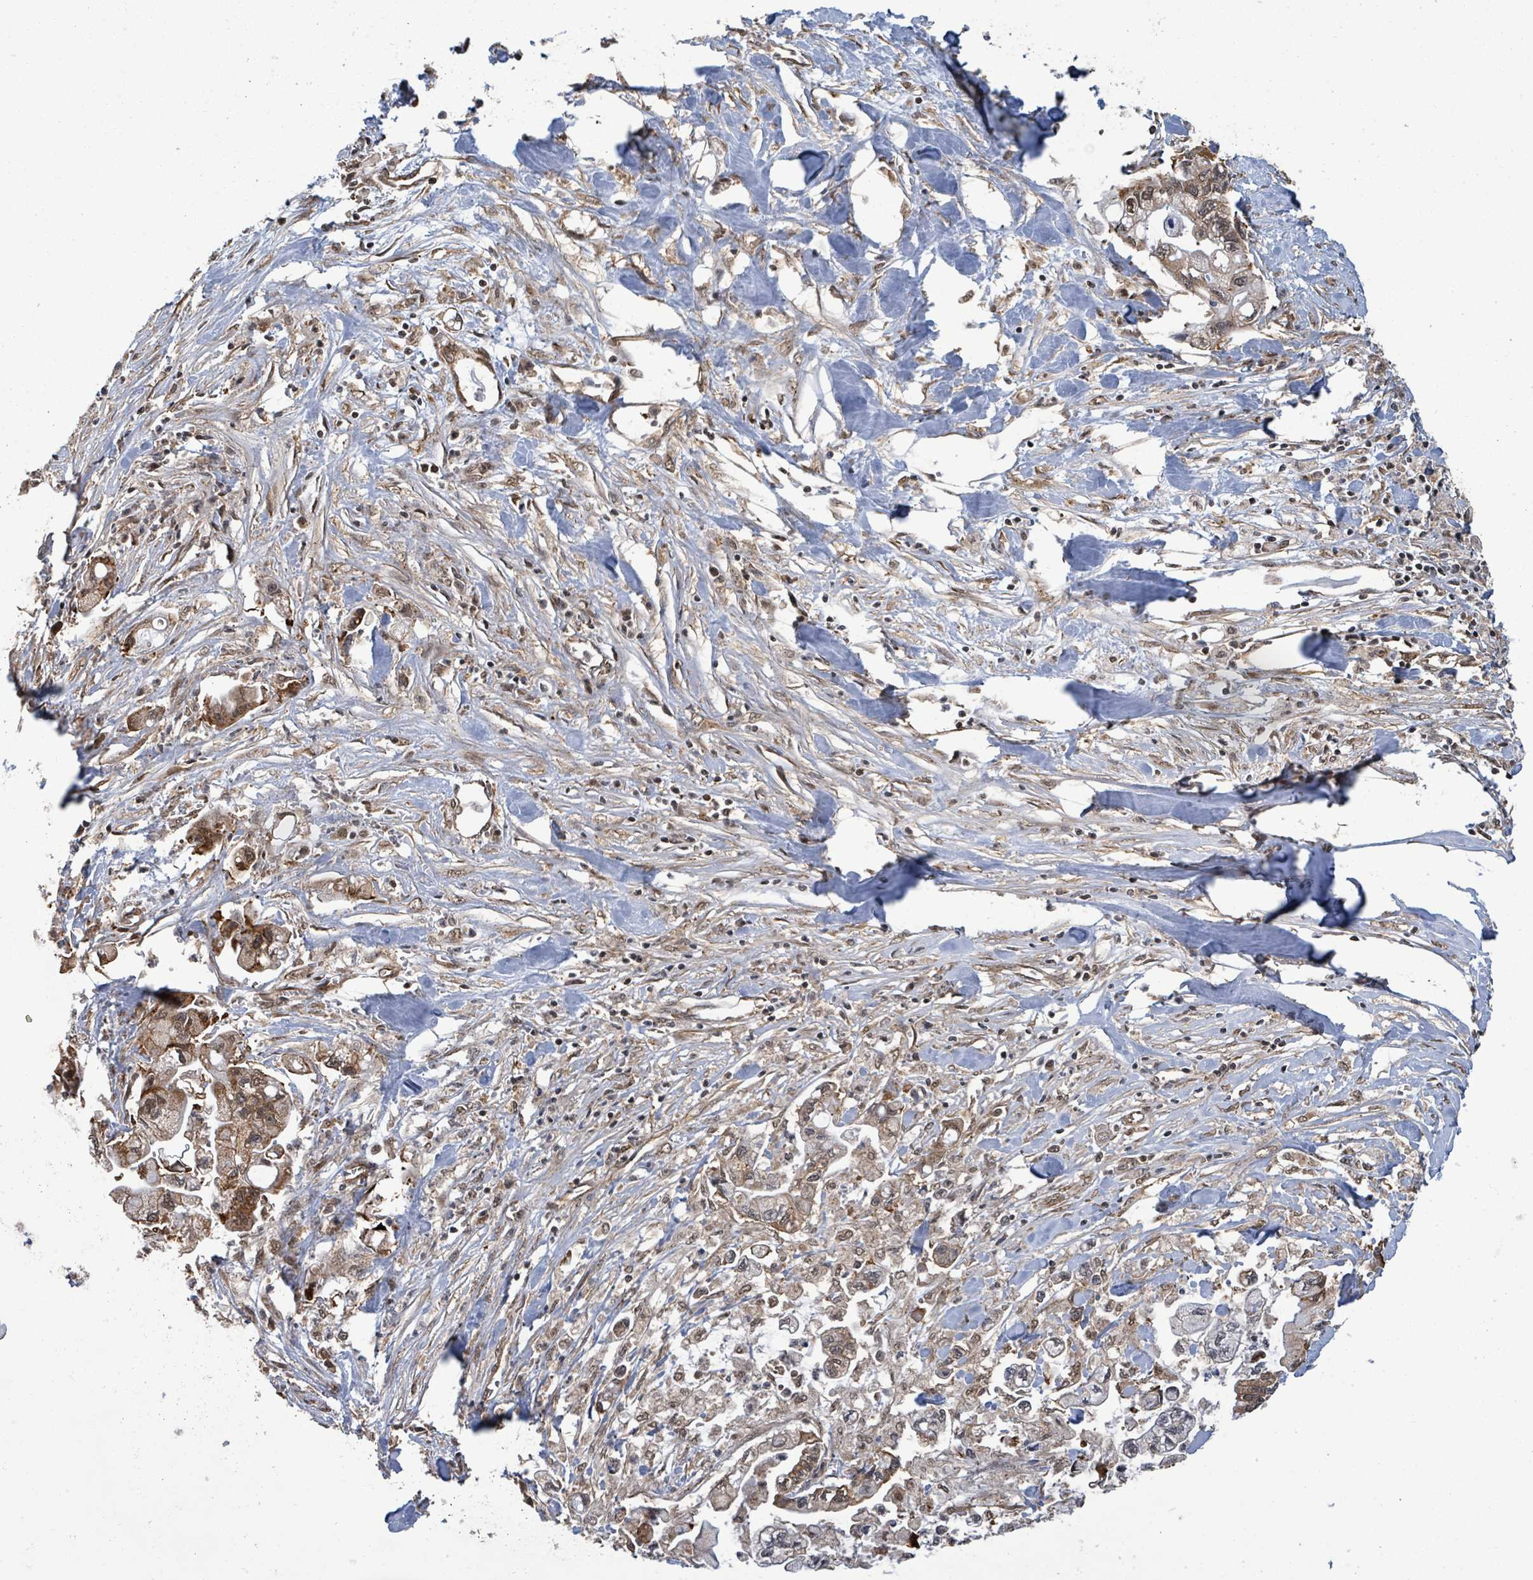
{"staining": {"intensity": "moderate", "quantity": ">75%", "location": "cytoplasmic/membranous,nuclear"}, "tissue": "pancreatic cancer", "cell_type": "Tumor cells", "image_type": "cancer", "snomed": [{"axis": "morphology", "description": "Adenocarcinoma, NOS"}, {"axis": "topography", "description": "Pancreas"}], "caption": "Immunohistochemistry (DAB) staining of human adenocarcinoma (pancreatic) exhibits moderate cytoplasmic/membranous and nuclear protein staining in approximately >75% of tumor cells.", "gene": "KLC1", "patient": {"sex": "male", "age": 61}}